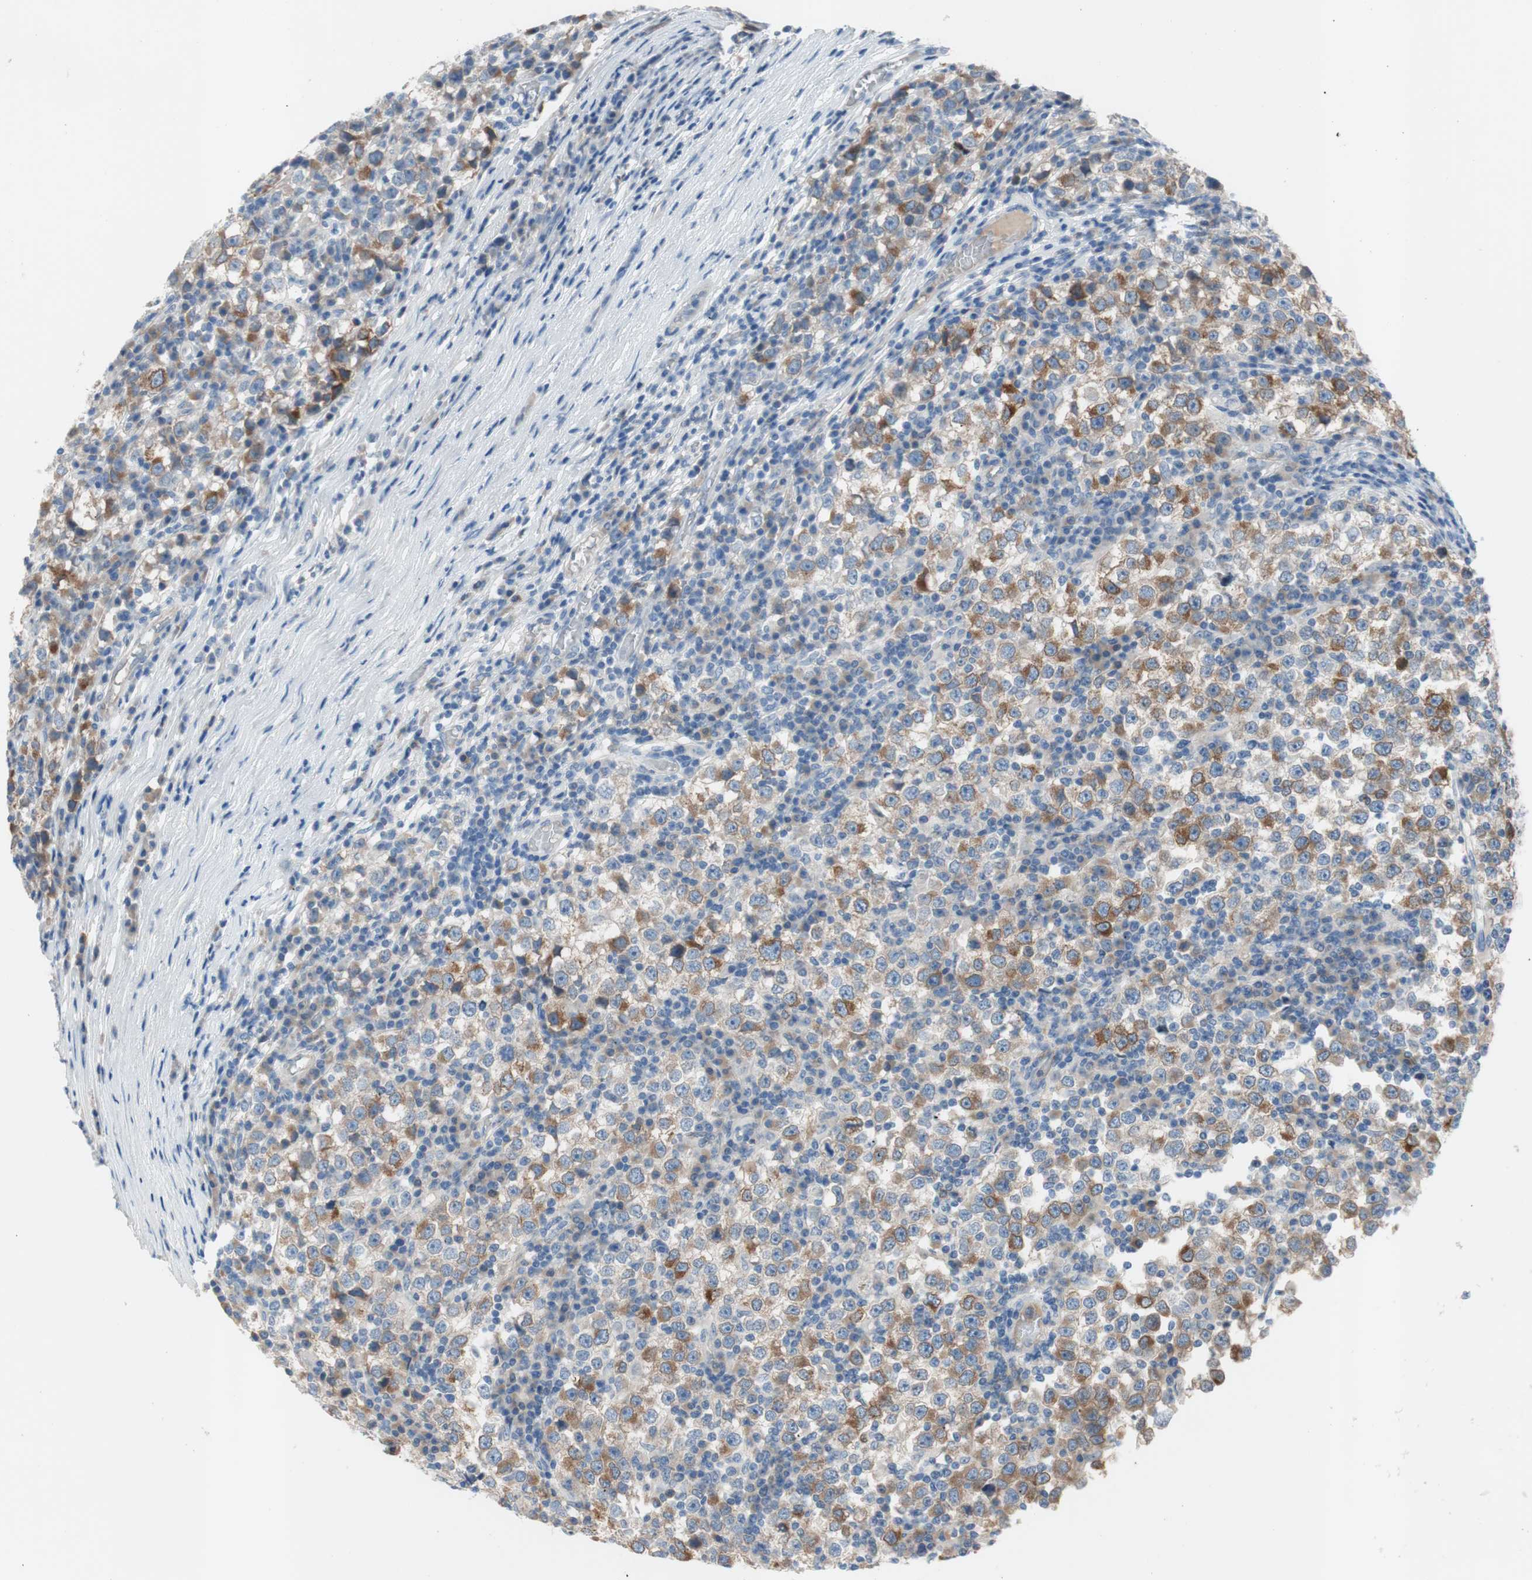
{"staining": {"intensity": "moderate", "quantity": ">75%", "location": "cytoplasmic/membranous"}, "tissue": "testis cancer", "cell_type": "Tumor cells", "image_type": "cancer", "snomed": [{"axis": "morphology", "description": "Seminoma, NOS"}, {"axis": "topography", "description": "Testis"}], "caption": "Testis seminoma stained with a protein marker displays moderate staining in tumor cells.", "gene": "FDFT1", "patient": {"sex": "male", "age": 65}}